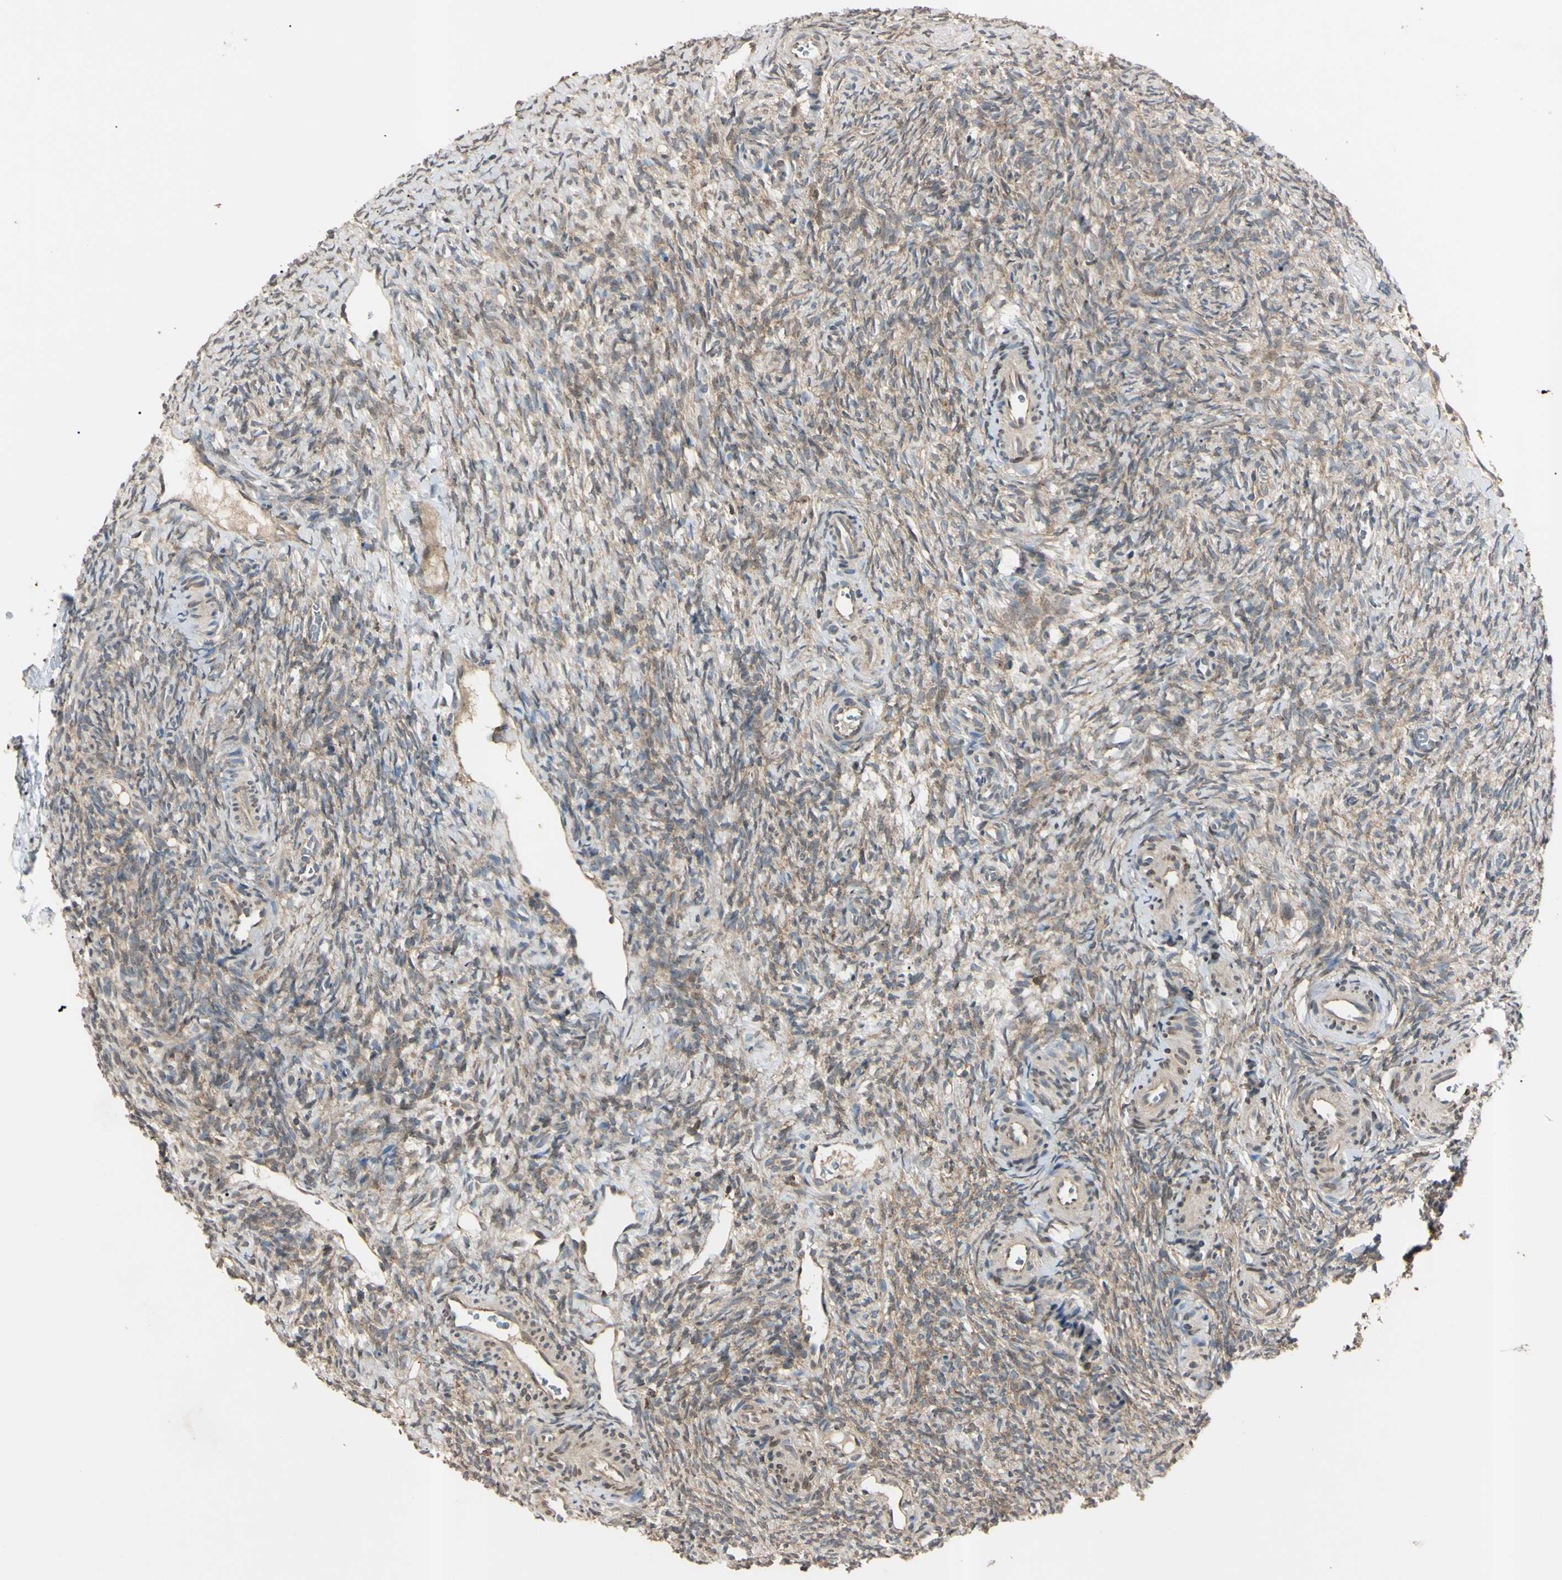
{"staining": {"intensity": "weak", "quantity": "<25%", "location": "cytoplasmic/membranous"}, "tissue": "ovary", "cell_type": "Ovarian stroma cells", "image_type": "normal", "snomed": [{"axis": "morphology", "description": "Normal tissue, NOS"}, {"axis": "topography", "description": "Ovary"}], "caption": "Ovary stained for a protein using immunohistochemistry reveals no expression ovarian stroma cells.", "gene": "EPN1", "patient": {"sex": "female", "age": 35}}